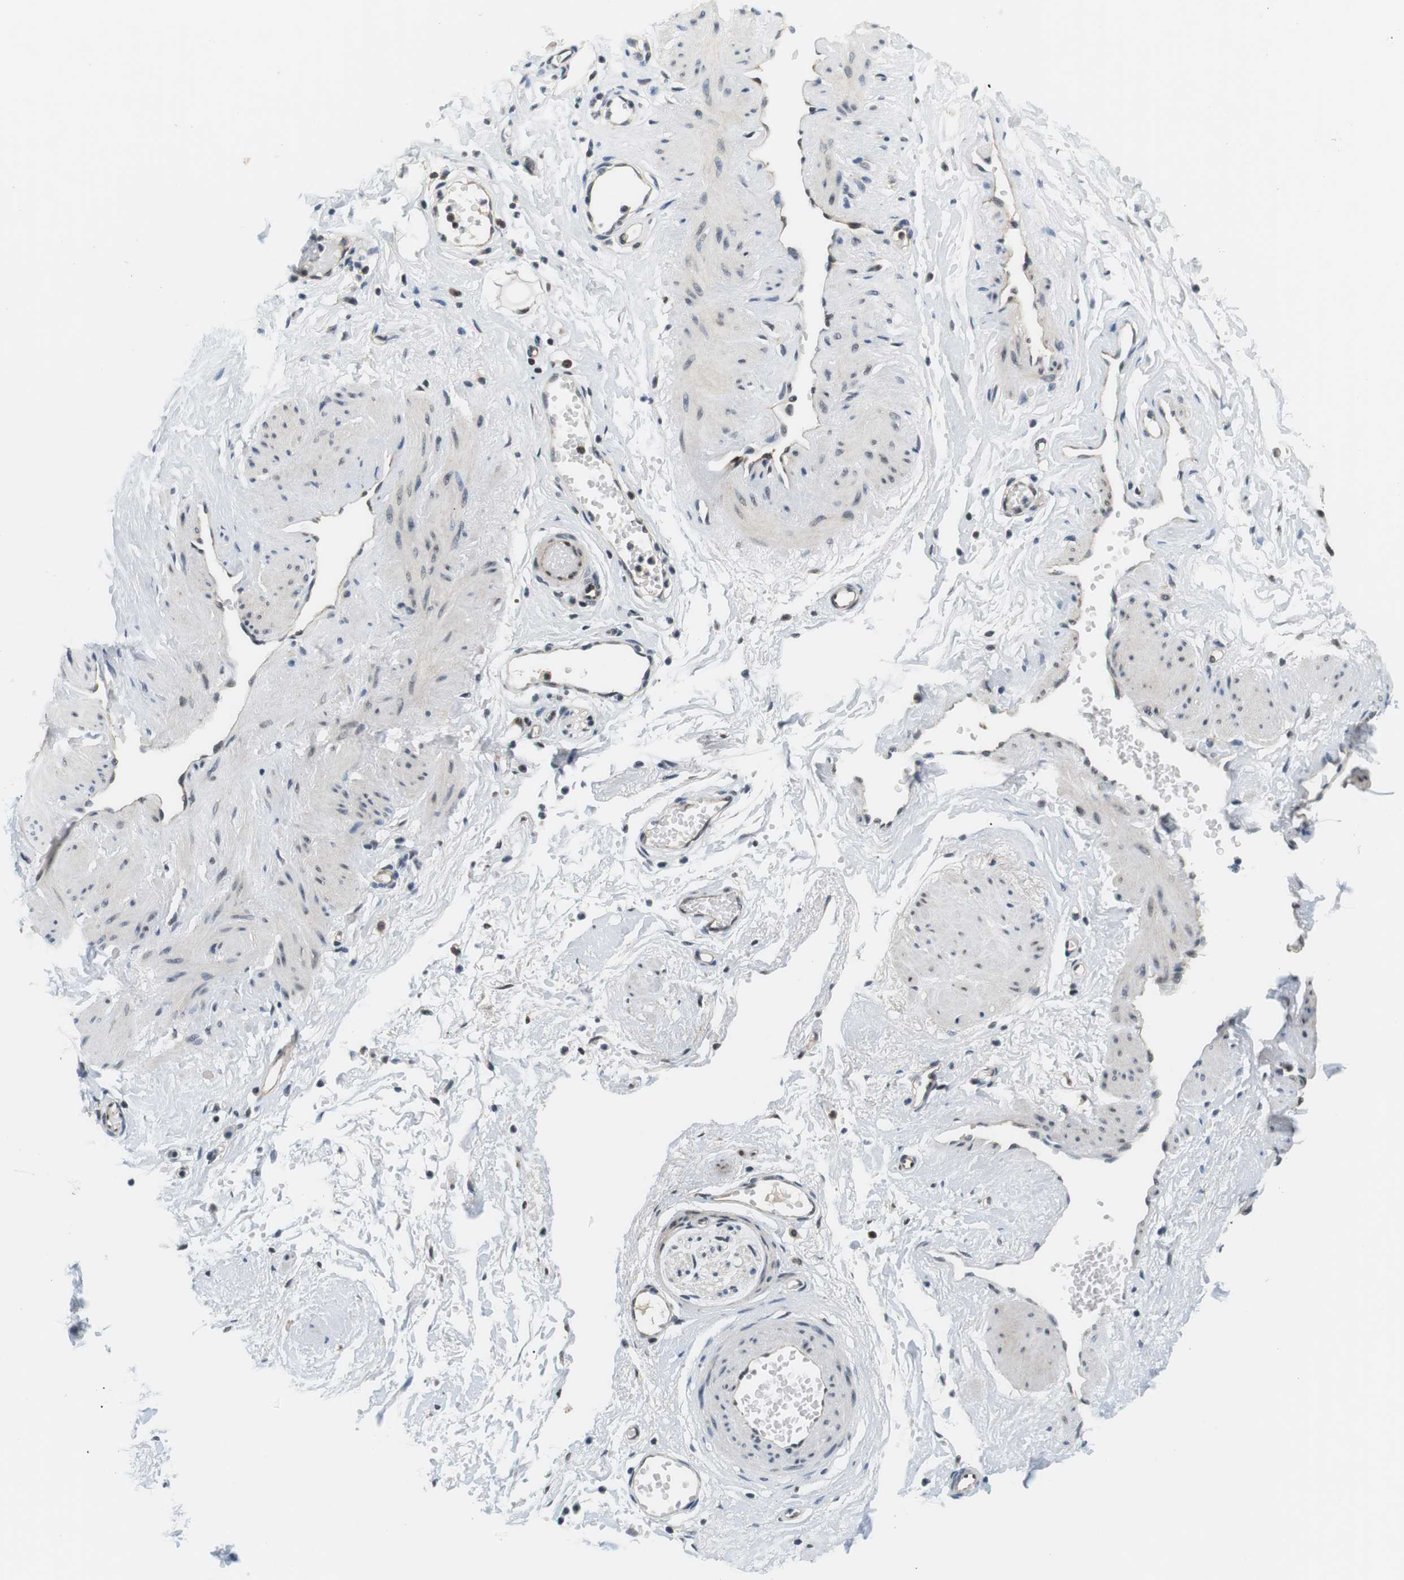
{"staining": {"intensity": "moderate", "quantity": ">75%", "location": "nuclear"}, "tissue": "adipose tissue", "cell_type": "Adipocytes", "image_type": "normal", "snomed": [{"axis": "morphology", "description": "Normal tissue, NOS"}, {"axis": "topography", "description": "Soft tissue"}, {"axis": "topography", "description": "Vascular tissue"}], "caption": "Immunohistochemistry of unremarkable adipose tissue exhibits medium levels of moderate nuclear positivity in about >75% of adipocytes. (IHC, brightfield microscopy, high magnification).", "gene": "CSNK2B", "patient": {"sex": "female", "age": 35}}